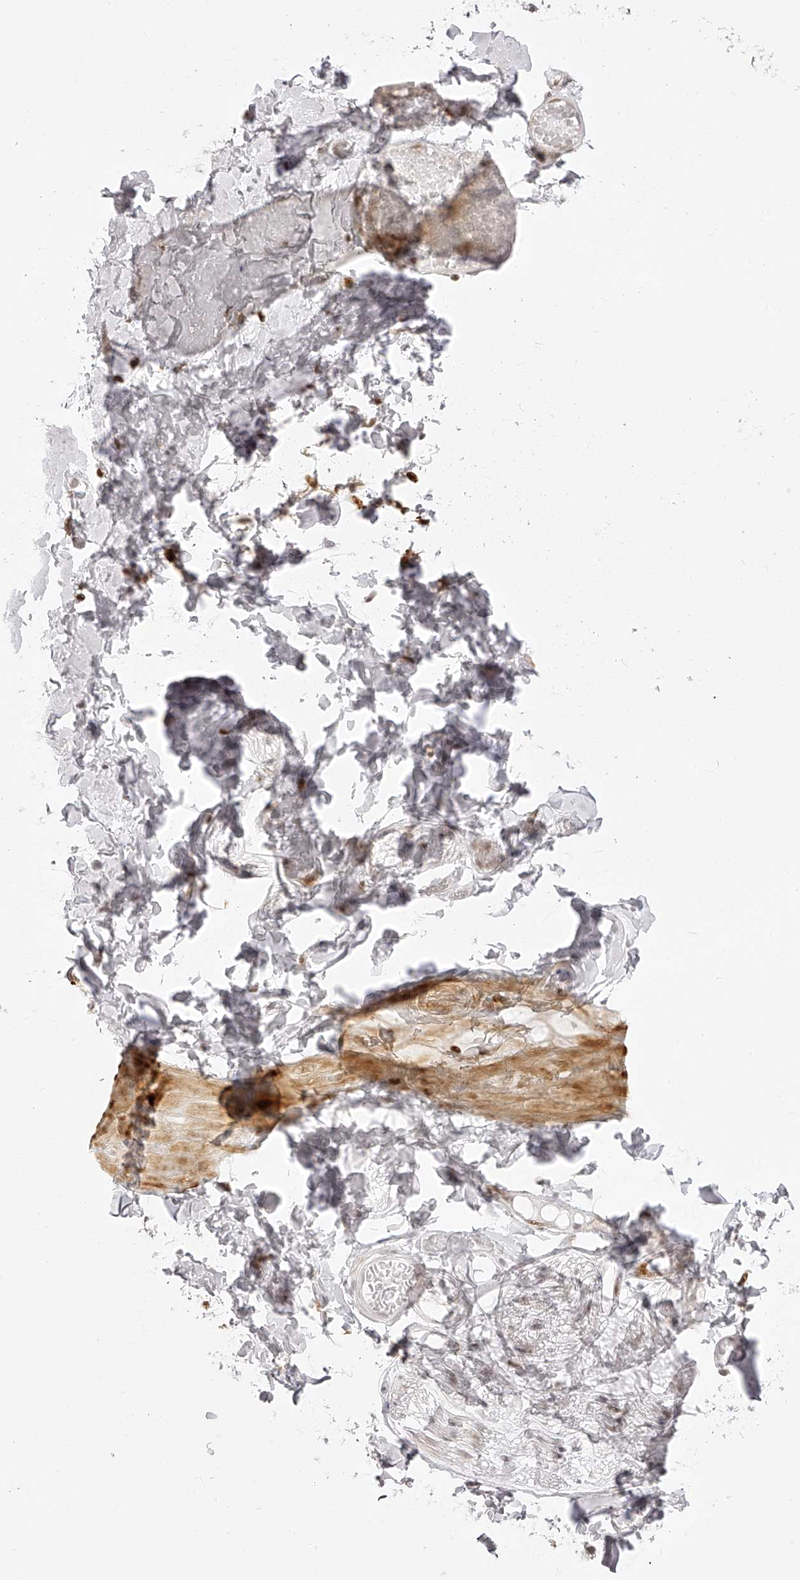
{"staining": {"intensity": "weak", "quantity": "25%-75%", "location": "cytoplasmic/membranous,nuclear"}, "tissue": "adipose tissue", "cell_type": "Adipocytes", "image_type": "normal", "snomed": [{"axis": "morphology", "description": "Normal tissue, NOS"}, {"axis": "topography", "description": "Adipose tissue"}, {"axis": "topography", "description": "Vascular tissue"}, {"axis": "topography", "description": "Peripheral nerve tissue"}], "caption": "Adipocytes show weak cytoplasmic/membranous,nuclear staining in approximately 25%-75% of cells in benign adipose tissue. Nuclei are stained in blue.", "gene": "PLEKHG1", "patient": {"sex": "male", "age": 25}}